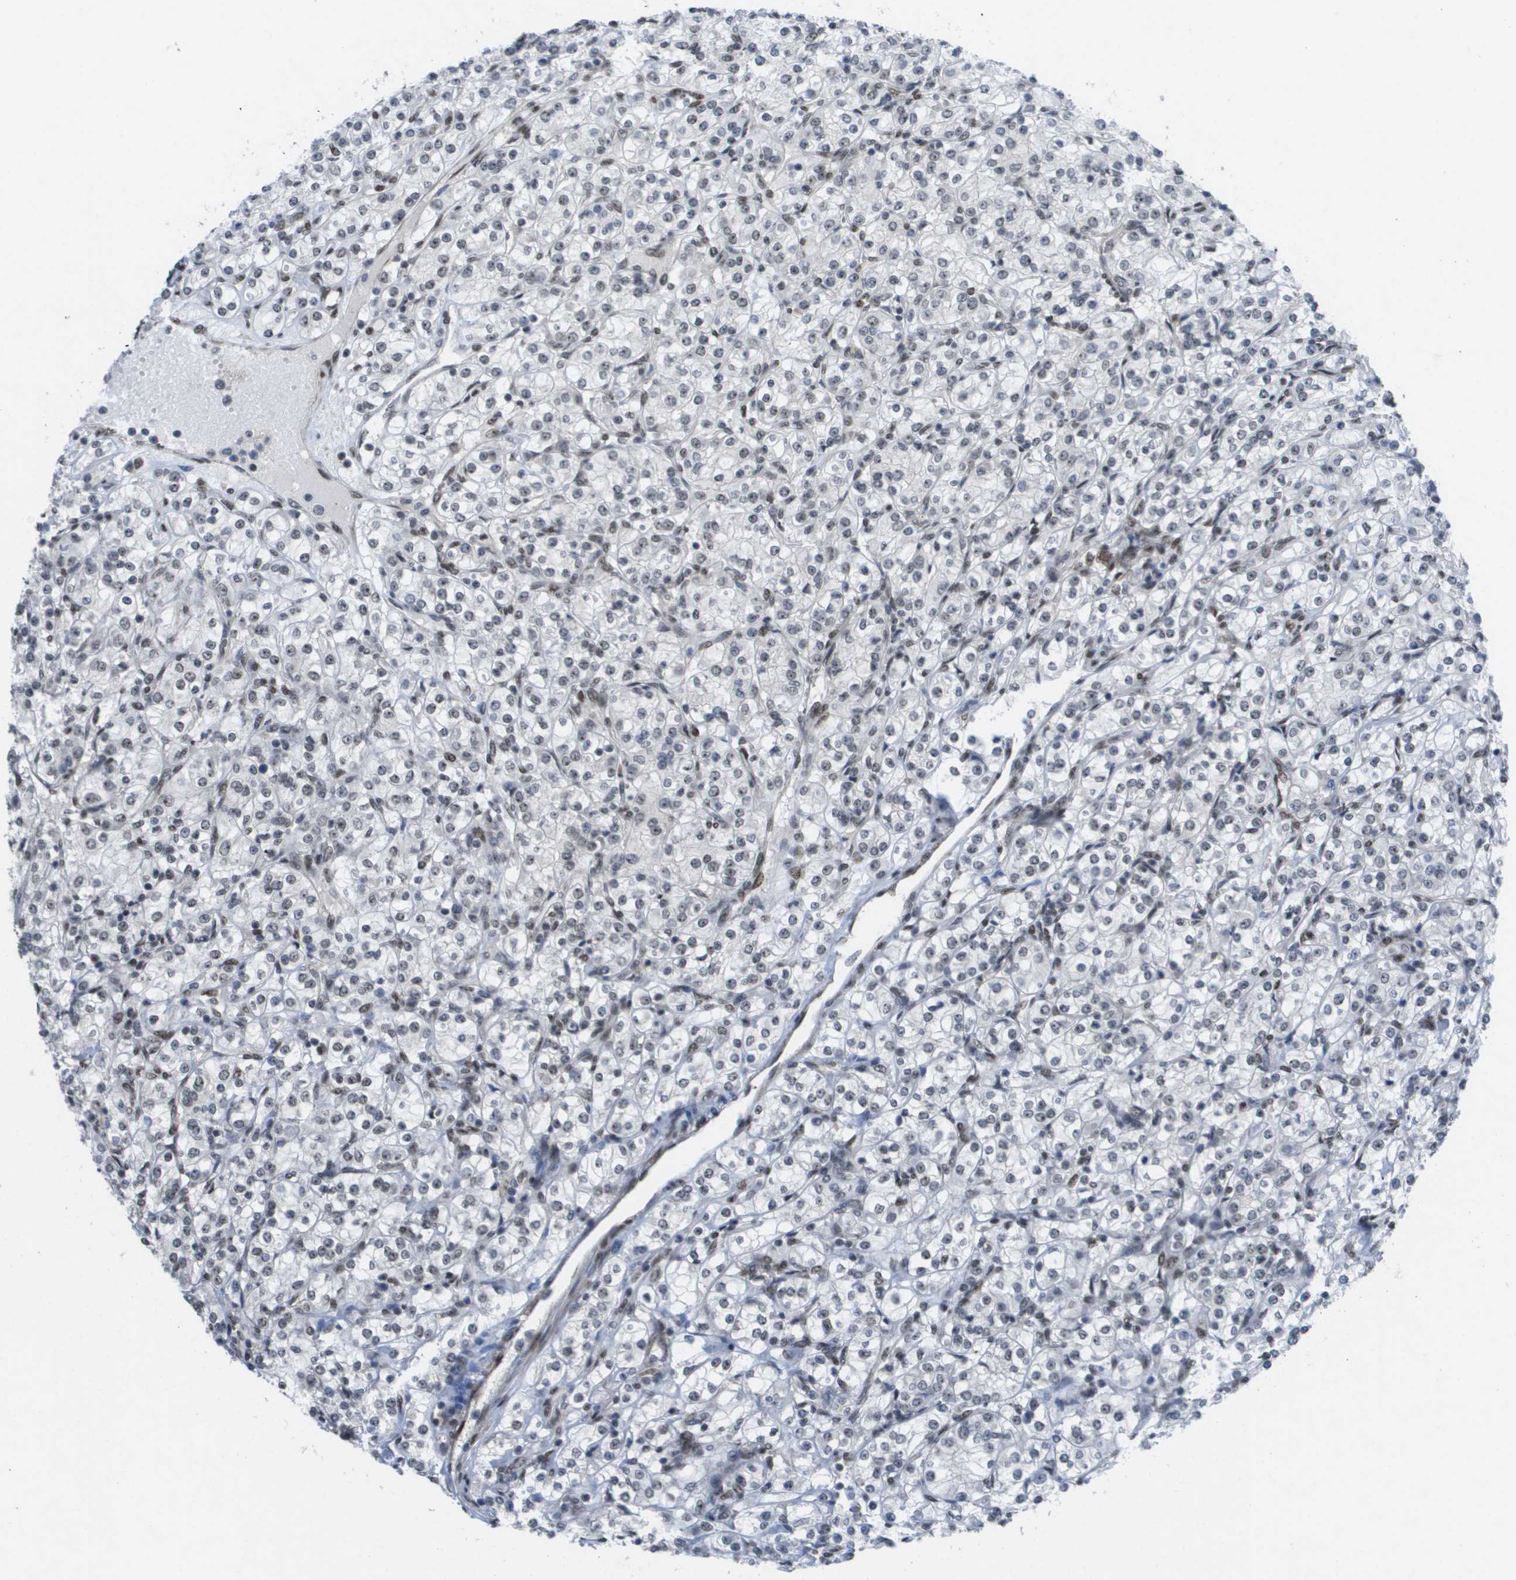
{"staining": {"intensity": "weak", "quantity": "<25%", "location": "nuclear"}, "tissue": "renal cancer", "cell_type": "Tumor cells", "image_type": "cancer", "snomed": [{"axis": "morphology", "description": "Adenocarcinoma, NOS"}, {"axis": "topography", "description": "Kidney"}], "caption": "DAB (3,3'-diaminobenzidine) immunohistochemical staining of renal cancer reveals no significant positivity in tumor cells.", "gene": "CDT1", "patient": {"sex": "male", "age": 77}}